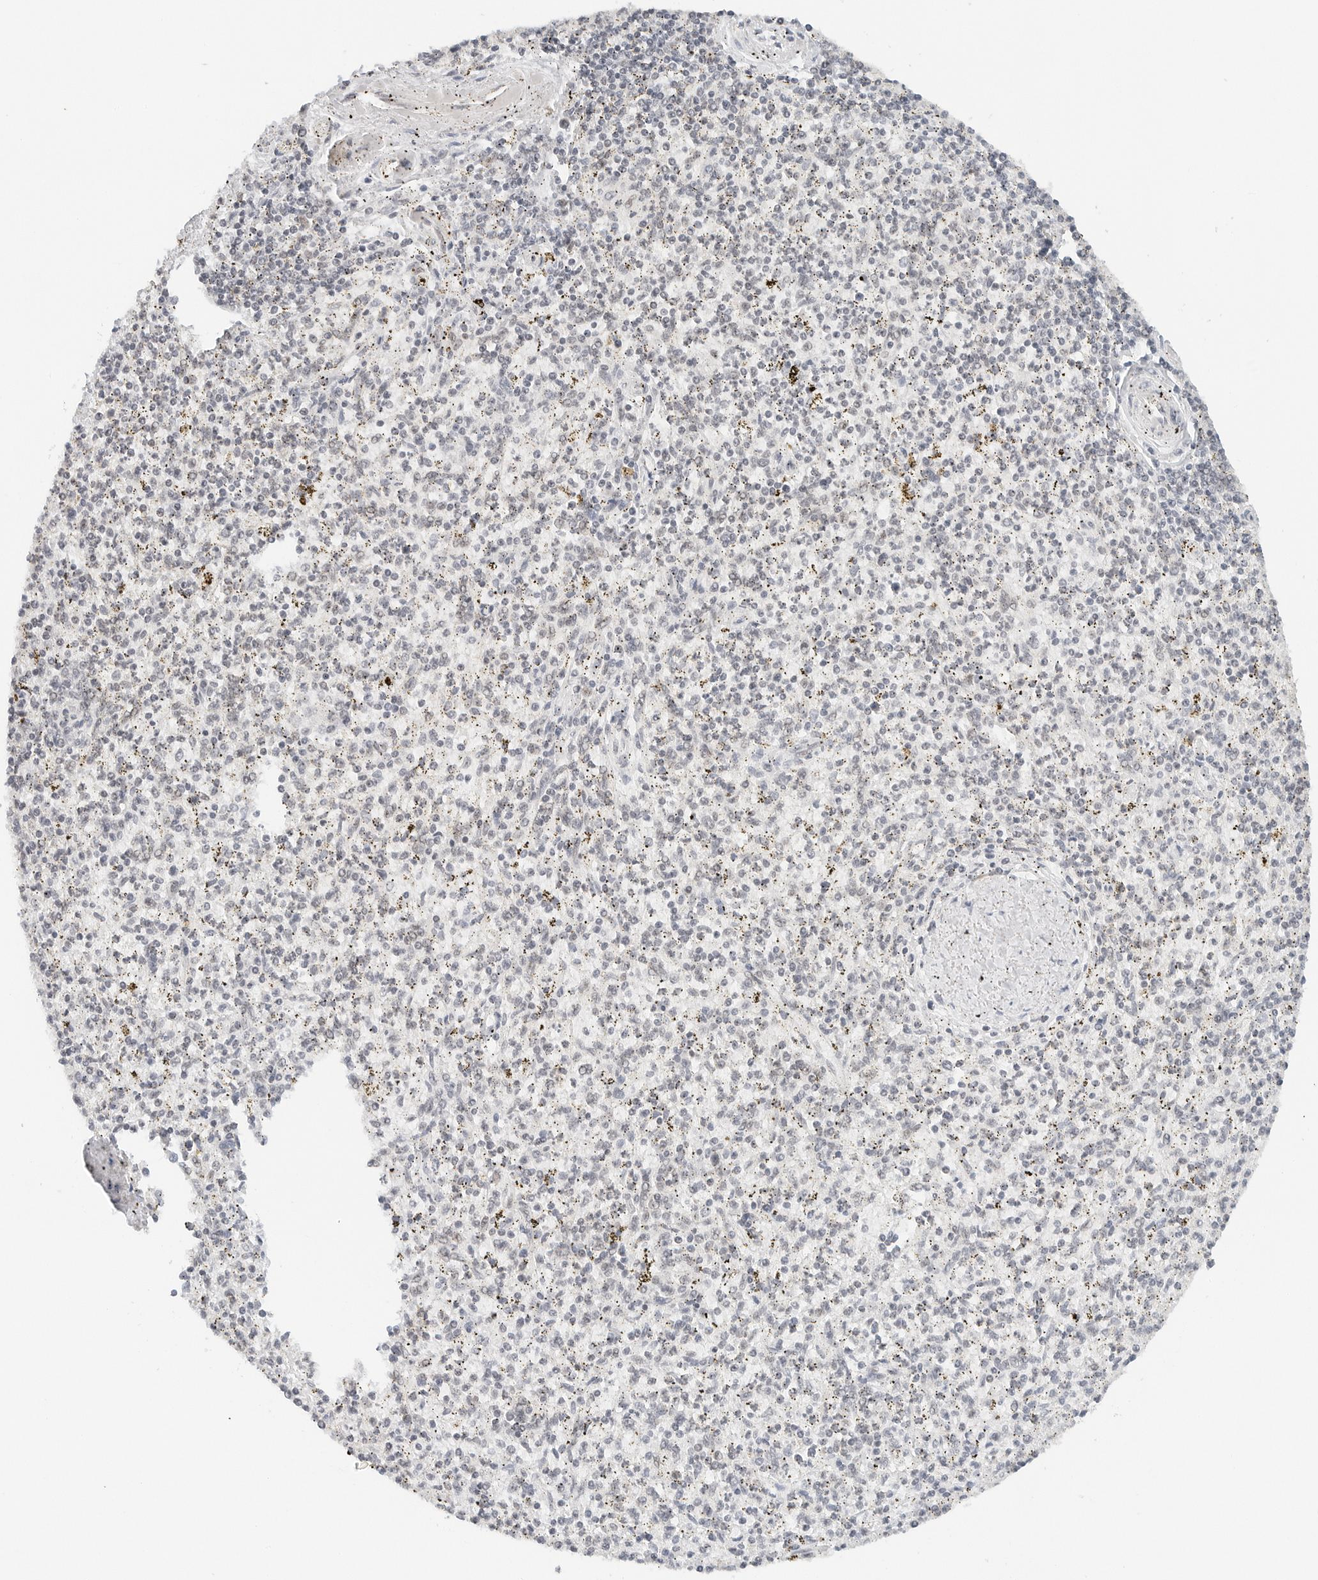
{"staining": {"intensity": "weak", "quantity": "<25%", "location": "nuclear"}, "tissue": "spleen", "cell_type": "Cells in red pulp", "image_type": "normal", "snomed": [{"axis": "morphology", "description": "Normal tissue, NOS"}, {"axis": "topography", "description": "Spleen"}], "caption": "A high-resolution image shows immunohistochemistry (IHC) staining of normal spleen, which reveals no significant staining in cells in red pulp. (IHC, brightfield microscopy, high magnification).", "gene": "NEO1", "patient": {"sex": "male", "age": 72}}